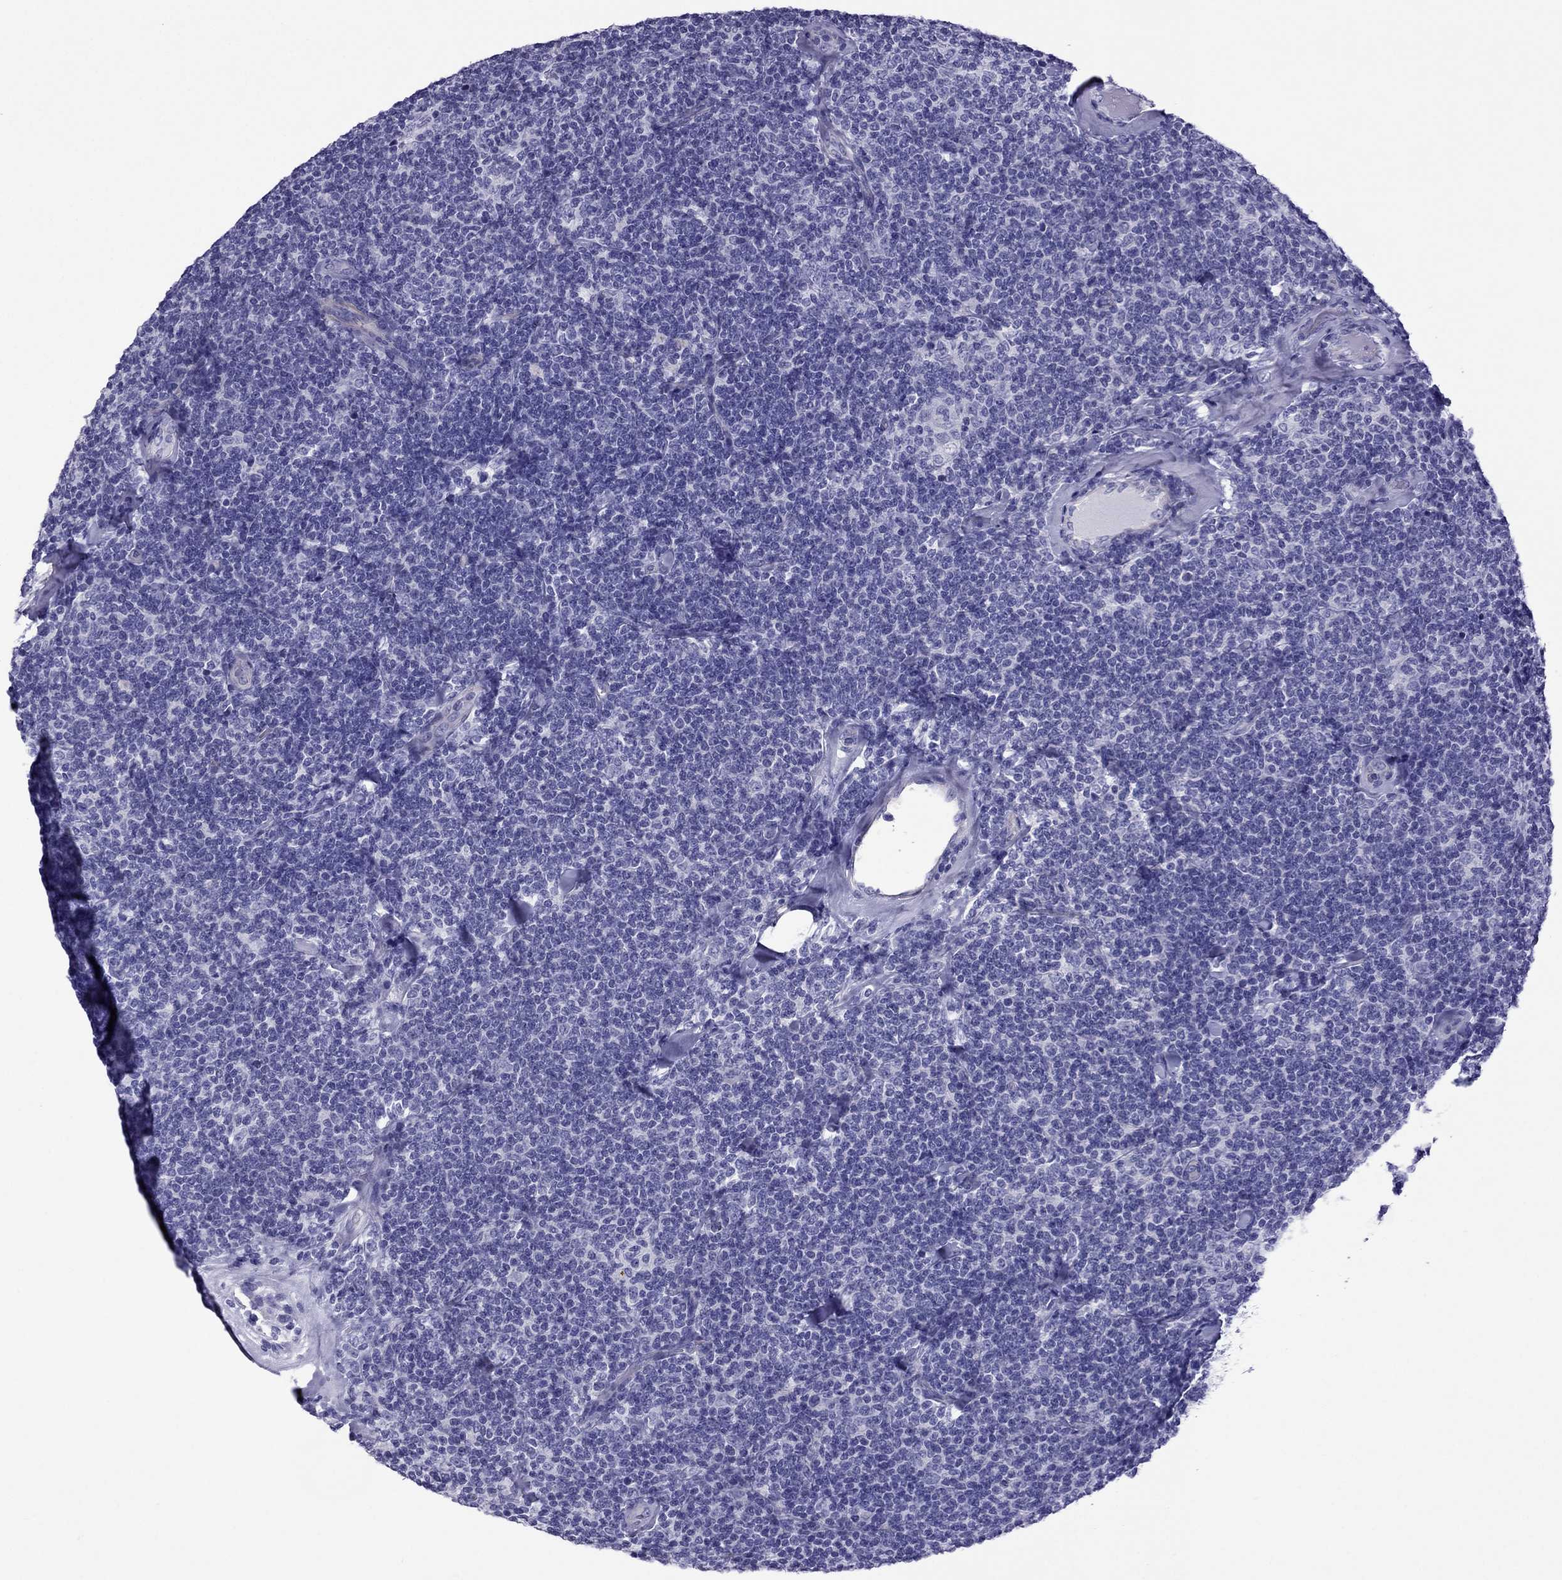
{"staining": {"intensity": "negative", "quantity": "none", "location": "none"}, "tissue": "lymphoma", "cell_type": "Tumor cells", "image_type": "cancer", "snomed": [{"axis": "morphology", "description": "Malignant lymphoma, non-Hodgkin's type, Low grade"}, {"axis": "topography", "description": "Lymph node"}], "caption": "IHC histopathology image of low-grade malignant lymphoma, non-Hodgkin's type stained for a protein (brown), which exhibits no positivity in tumor cells.", "gene": "MYL11", "patient": {"sex": "female", "age": 56}}